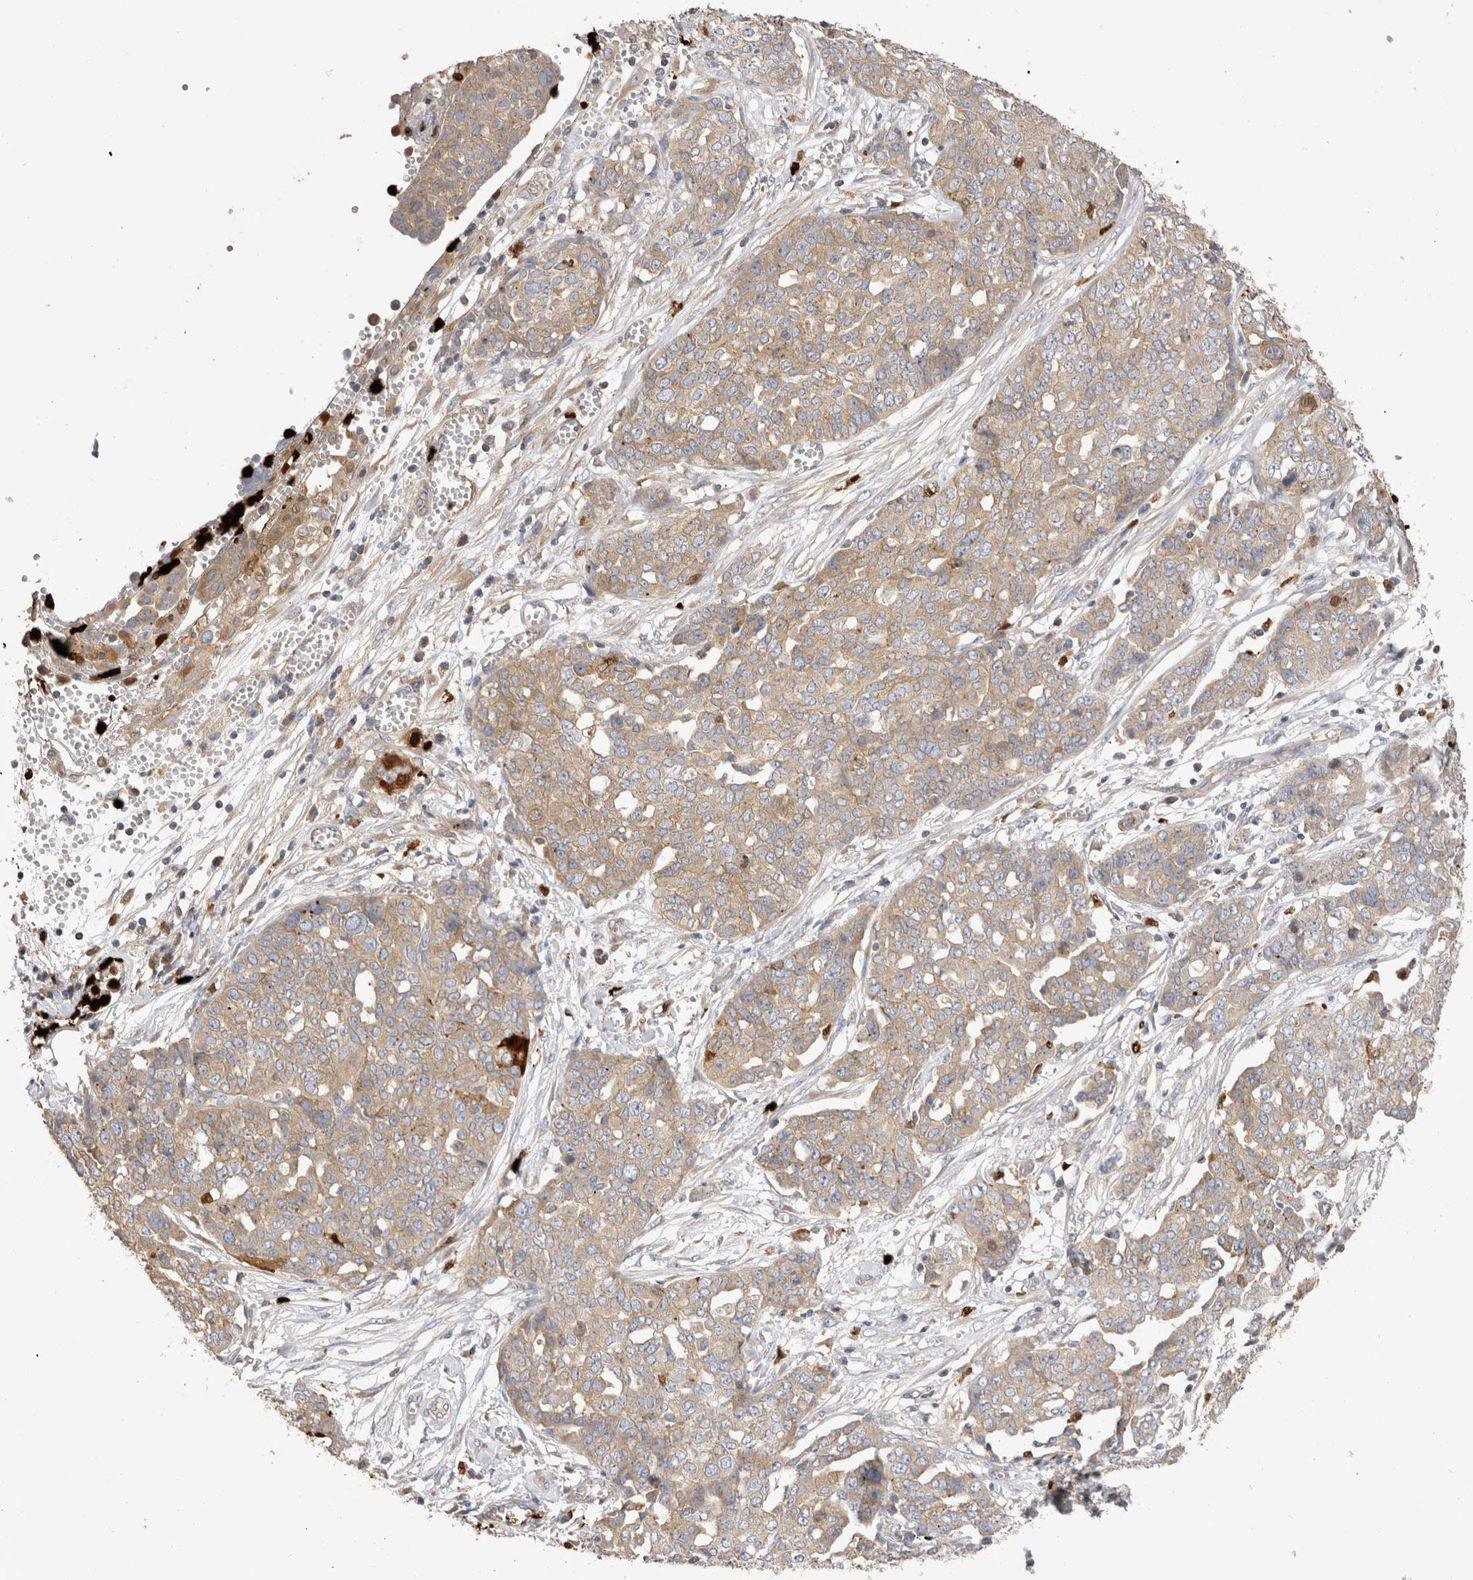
{"staining": {"intensity": "weak", "quantity": ">75%", "location": "cytoplasmic/membranous"}, "tissue": "ovarian cancer", "cell_type": "Tumor cells", "image_type": "cancer", "snomed": [{"axis": "morphology", "description": "Cystadenocarcinoma, serous, NOS"}, {"axis": "topography", "description": "Soft tissue"}, {"axis": "topography", "description": "Ovary"}], "caption": "Ovarian cancer stained with a brown dye reveals weak cytoplasmic/membranous positive positivity in approximately >75% of tumor cells.", "gene": "NXT2", "patient": {"sex": "female", "age": 57}}